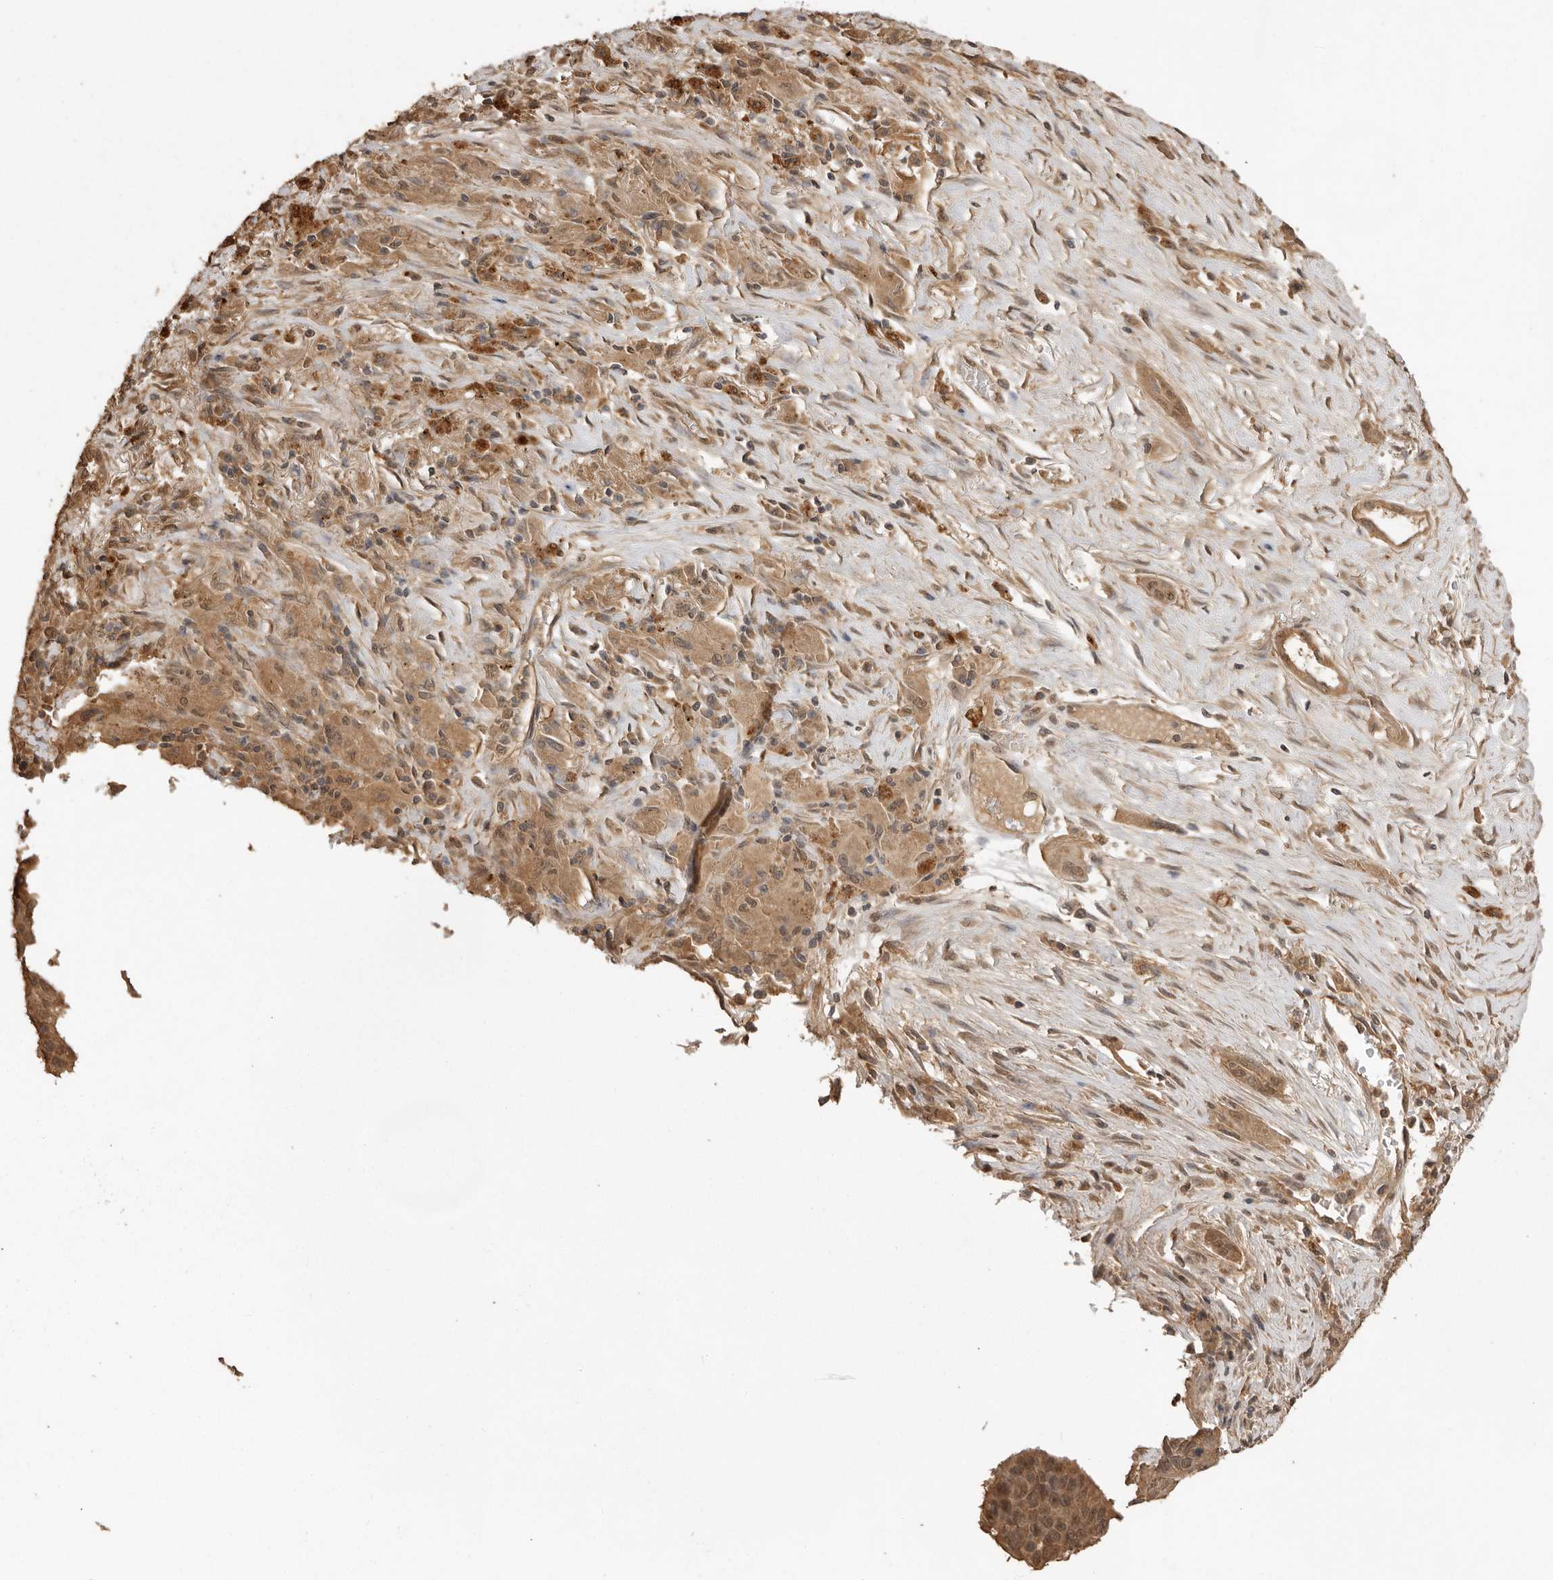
{"staining": {"intensity": "moderate", "quantity": ">75%", "location": "cytoplasmic/membranous"}, "tissue": "lung cancer", "cell_type": "Tumor cells", "image_type": "cancer", "snomed": [{"axis": "morphology", "description": "Squamous cell carcinoma, NOS"}, {"axis": "topography", "description": "Lung"}], "caption": "Lung cancer (squamous cell carcinoma) tissue shows moderate cytoplasmic/membranous expression in about >75% of tumor cells", "gene": "JAG2", "patient": {"sex": "male", "age": 61}}